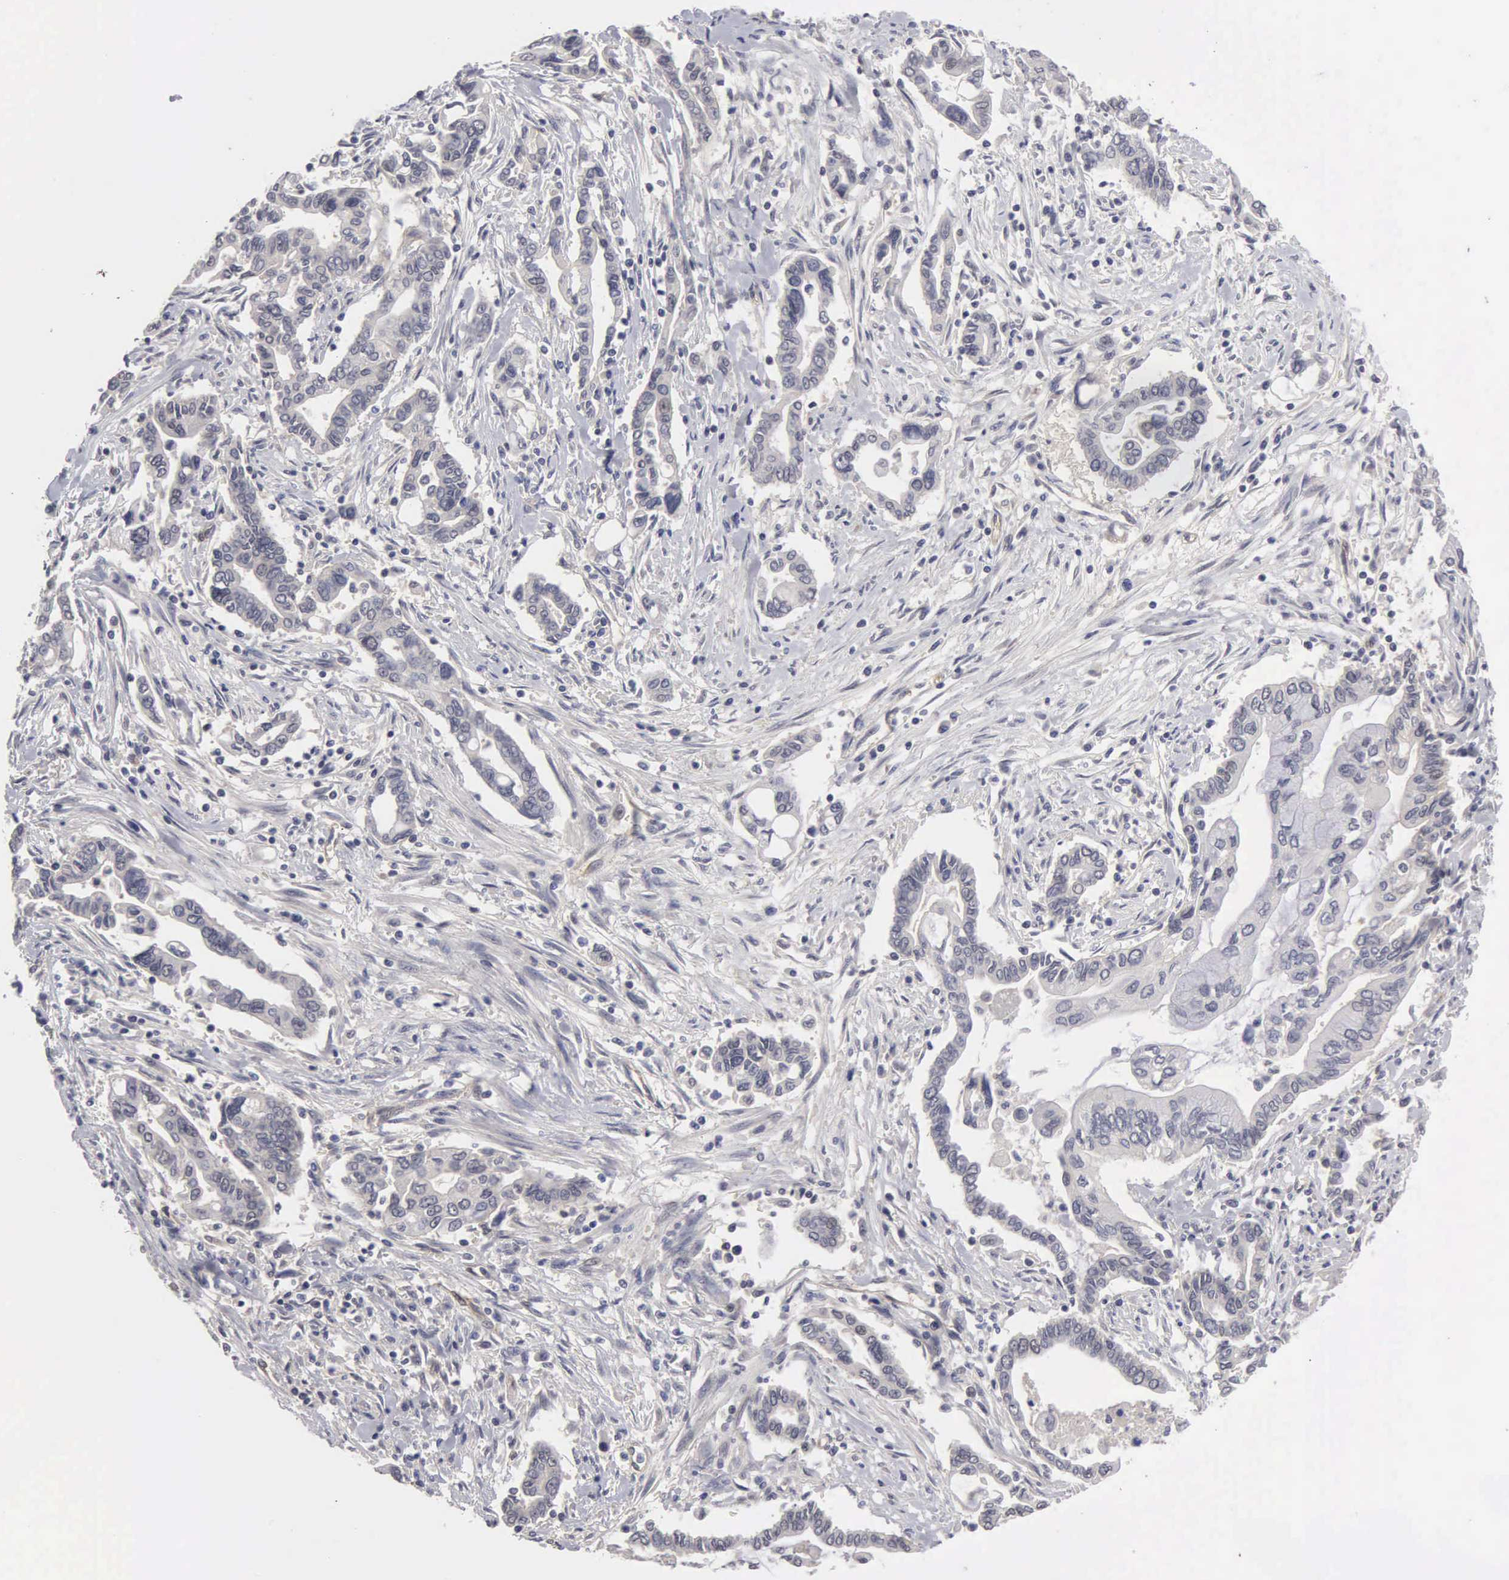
{"staining": {"intensity": "moderate", "quantity": "<25%", "location": "nuclear"}, "tissue": "pancreatic cancer", "cell_type": "Tumor cells", "image_type": "cancer", "snomed": [{"axis": "morphology", "description": "Adenocarcinoma, NOS"}, {"axis": "topography", "description": "Pancreas"}], "caption": "Immunohistochemistry (IHC) micrograph of adenocarcinoma (pancreatic) stained for a protein (brown), which reveals low levels of moderate nuclear positivity in about <25% of tumor cells.", "gene": "ZBTB33", "patient": {"sex": "female", "age": 57}}